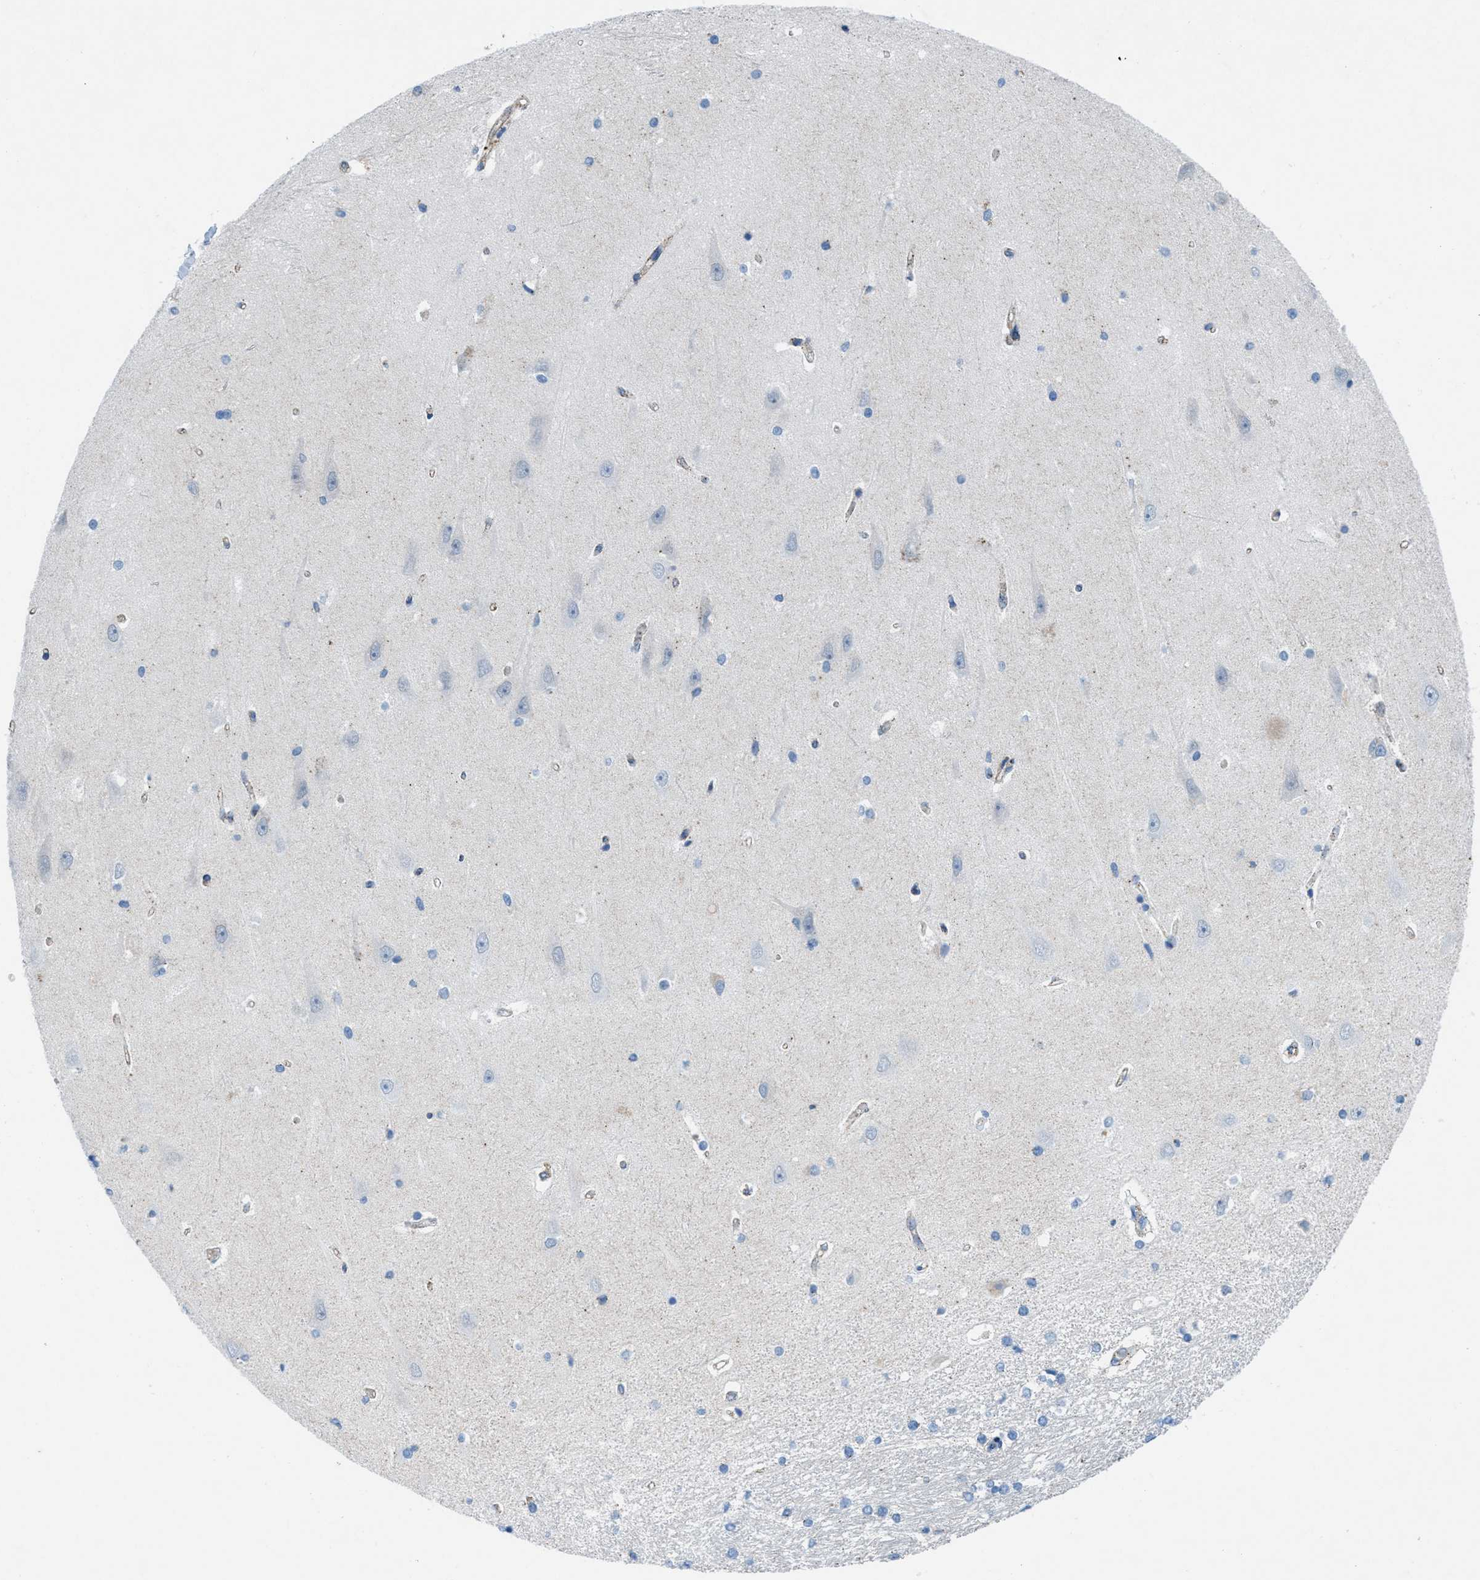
{"staining": {"intensity": "negative", "quantity": "none", "location": "none"}, "tissue": "hippocampus", "cell_type": "Glial cells", "image_type": "normal", "snomed": [{"axis": "morphology", "description": "Normal tissue, NOS"}, {"axis": "topography", "description": "Hippocampus"}], "caption": "An image of human hippocampus is negative for staining in glial cells. (Brightfield microscopy of DAB immunohistochemistry (IHC) at high magnification).", "gene": "MFSD13A", "patient": {"sex": "male", "age": 45}}